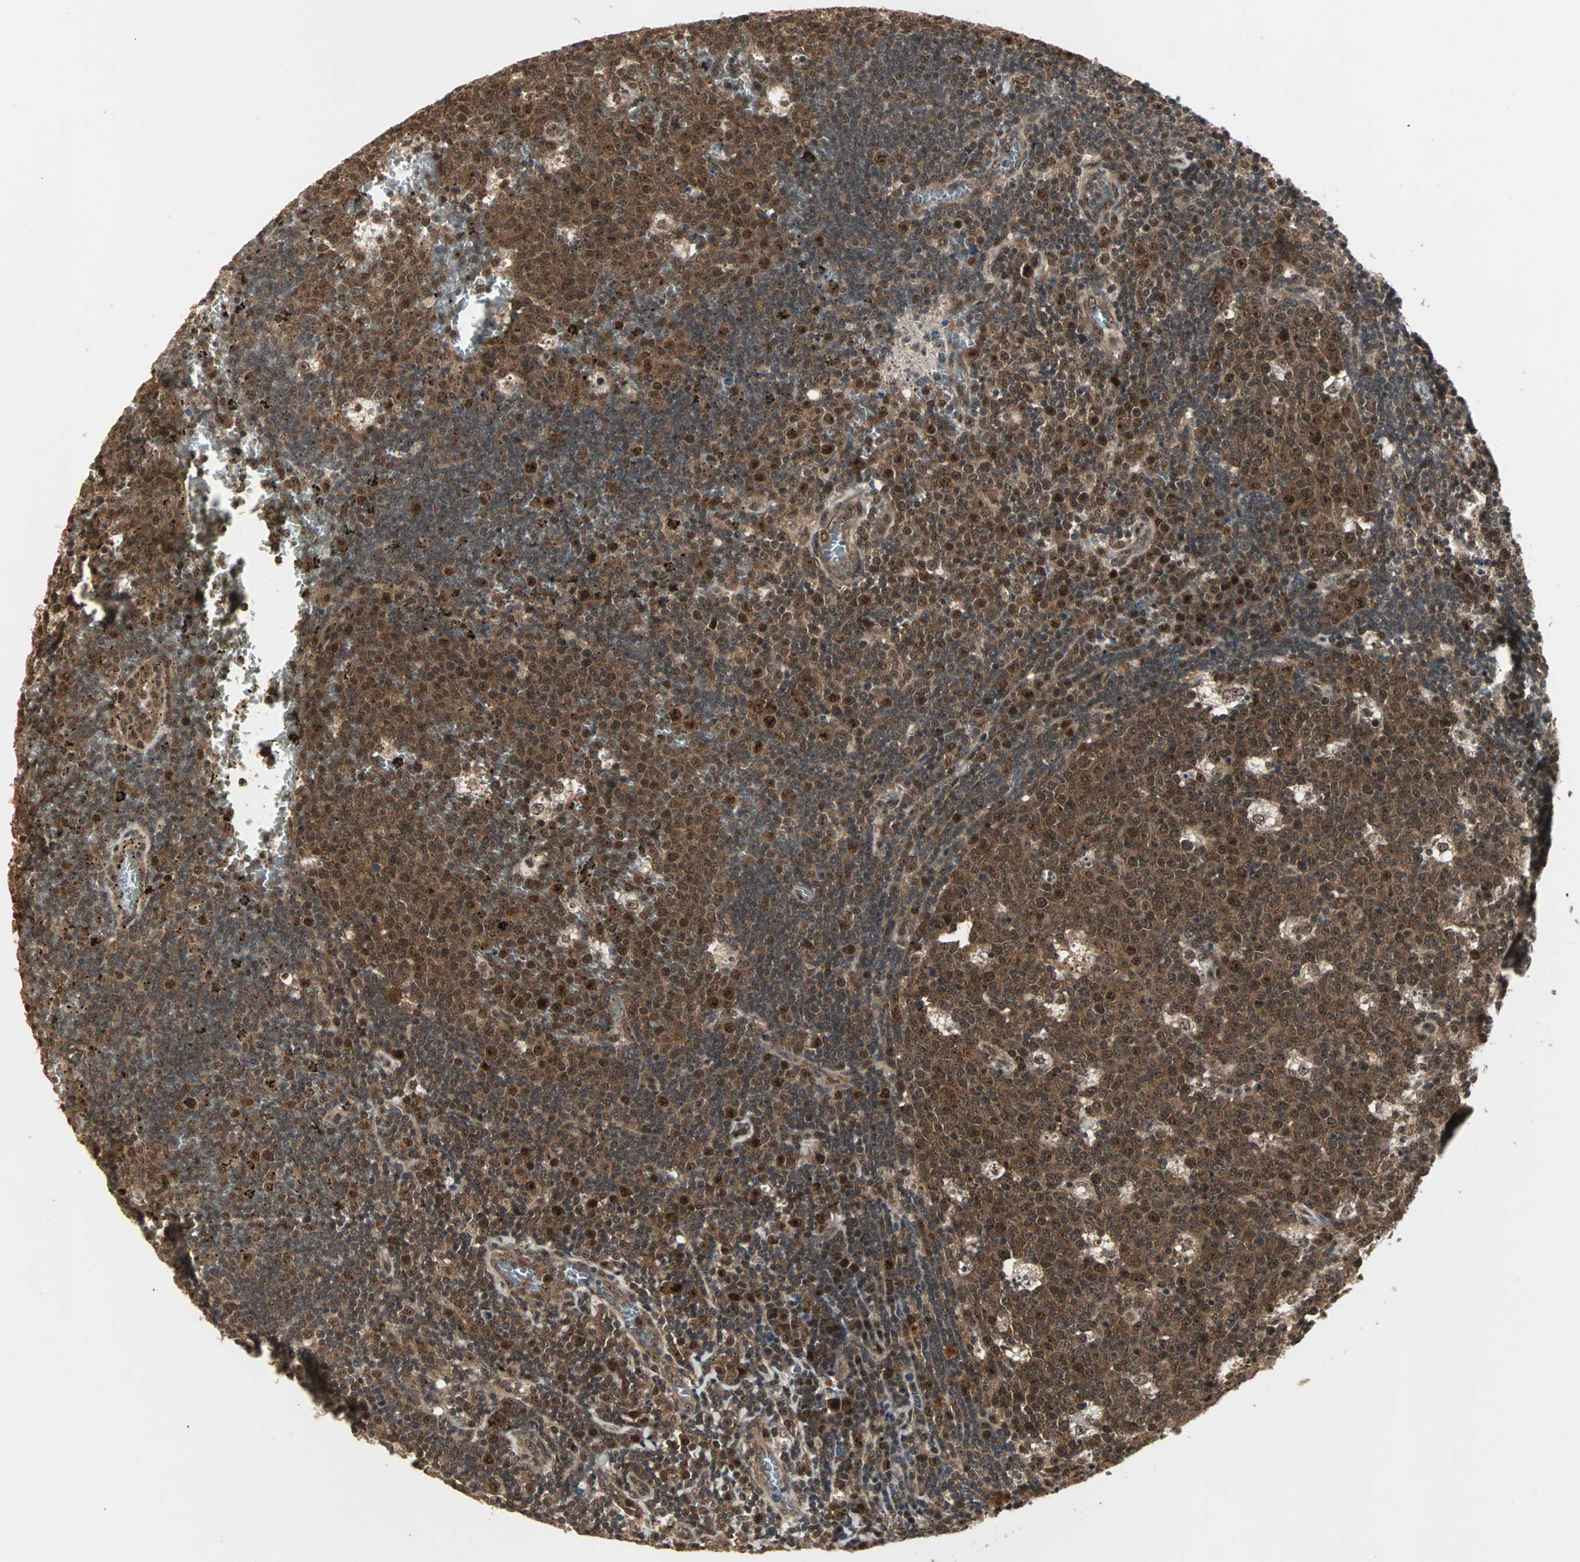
{"staining": {"intensity": "strong", "quantity": ">75%", "location": "cytoplasmic/membranous,nuclear"}, "tissue": "lymph node", "cell_type": "Germinal center cells", "image_type": "normal", "snomed": [{"axis": "morphology", "description": "Normal tissue, NOS"}, {"axis": "topography", "description": "Lymph node"}, {"axis": "topography", "description": "Salivary gland"}], "caption": "Immunohistochemical staining of normal human lymph node reveals >75% levels of strong cytoplasmic/membranous,nuclear protein positivity in about >75% of germinal center cells.", "gene": "CSNK2B", "patient": {"sex": "male", "age": 8}}